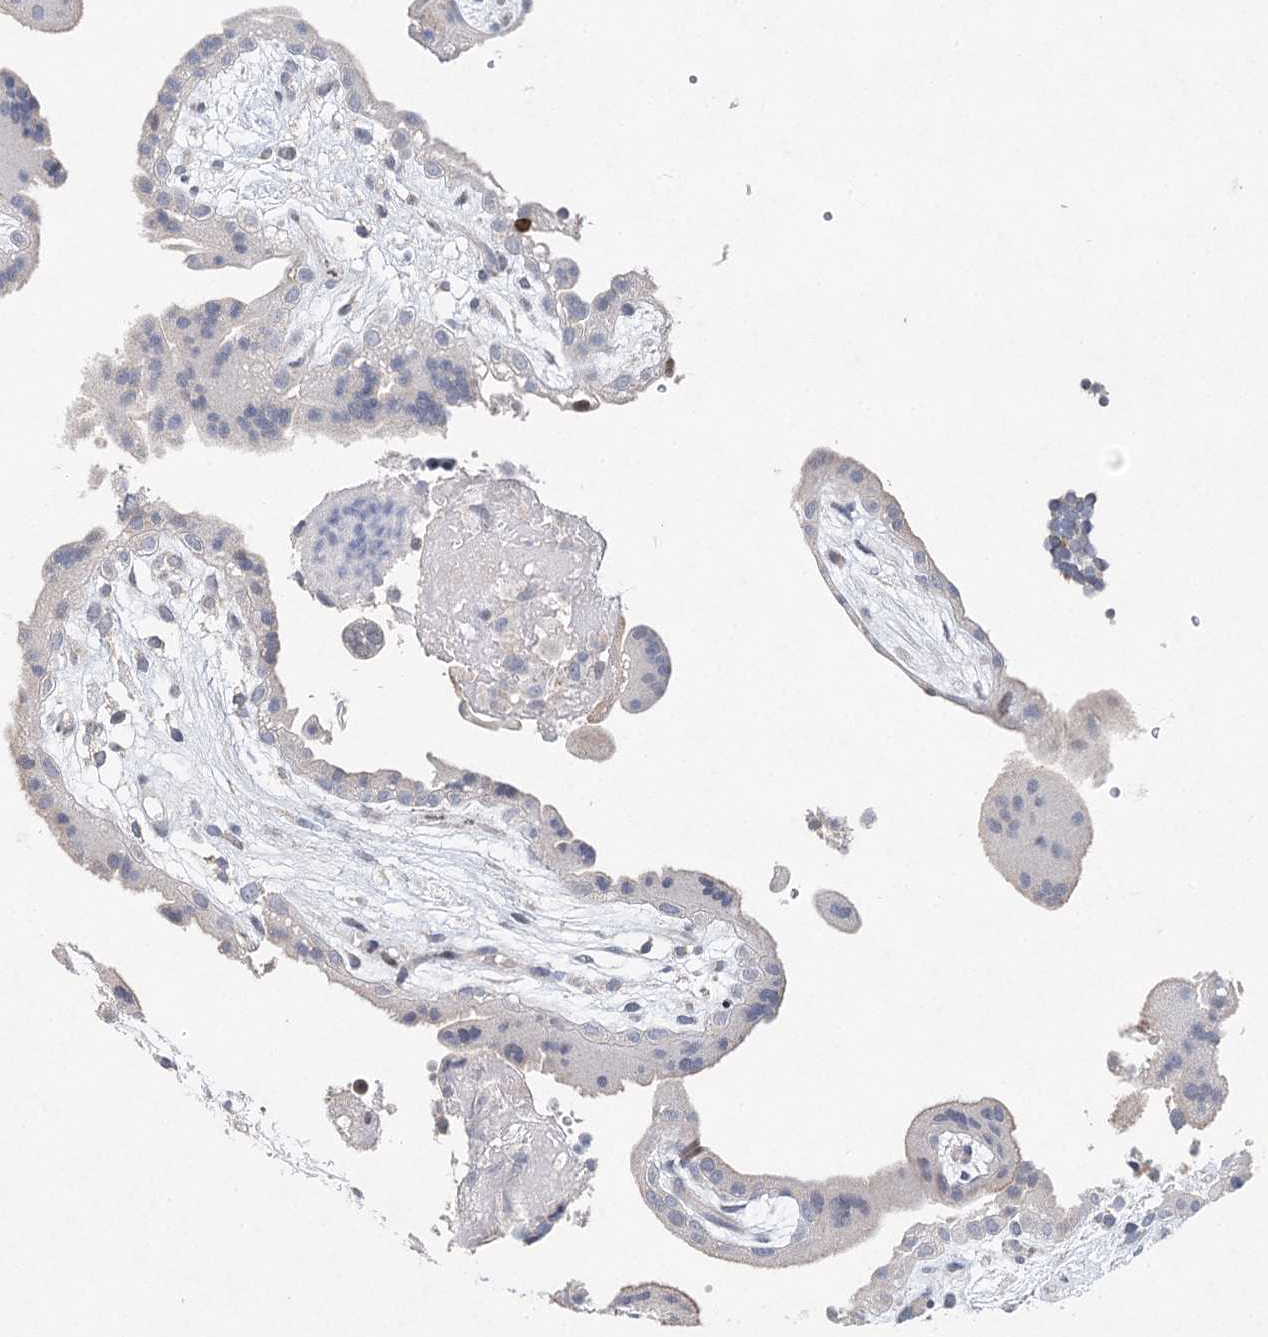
{"staining": {"intensity": "weak", "quantity": "<25%", "location": "nuclear"}, "tissue": "placenta", "cell_type": "Decidual cells", "image_type": "normal", "snomed": [{"axis": "morphology", "description": "Normal tissue, NOS"}, {"axis": "topography", "description": "Placenta"}], "caption": "Immunohistochemistry (IHC) of unremarkable human placenta reveals no staining in decidual cells.", "gene": "FRMD4A", "patient": {"sex": "female", "age": 18}}